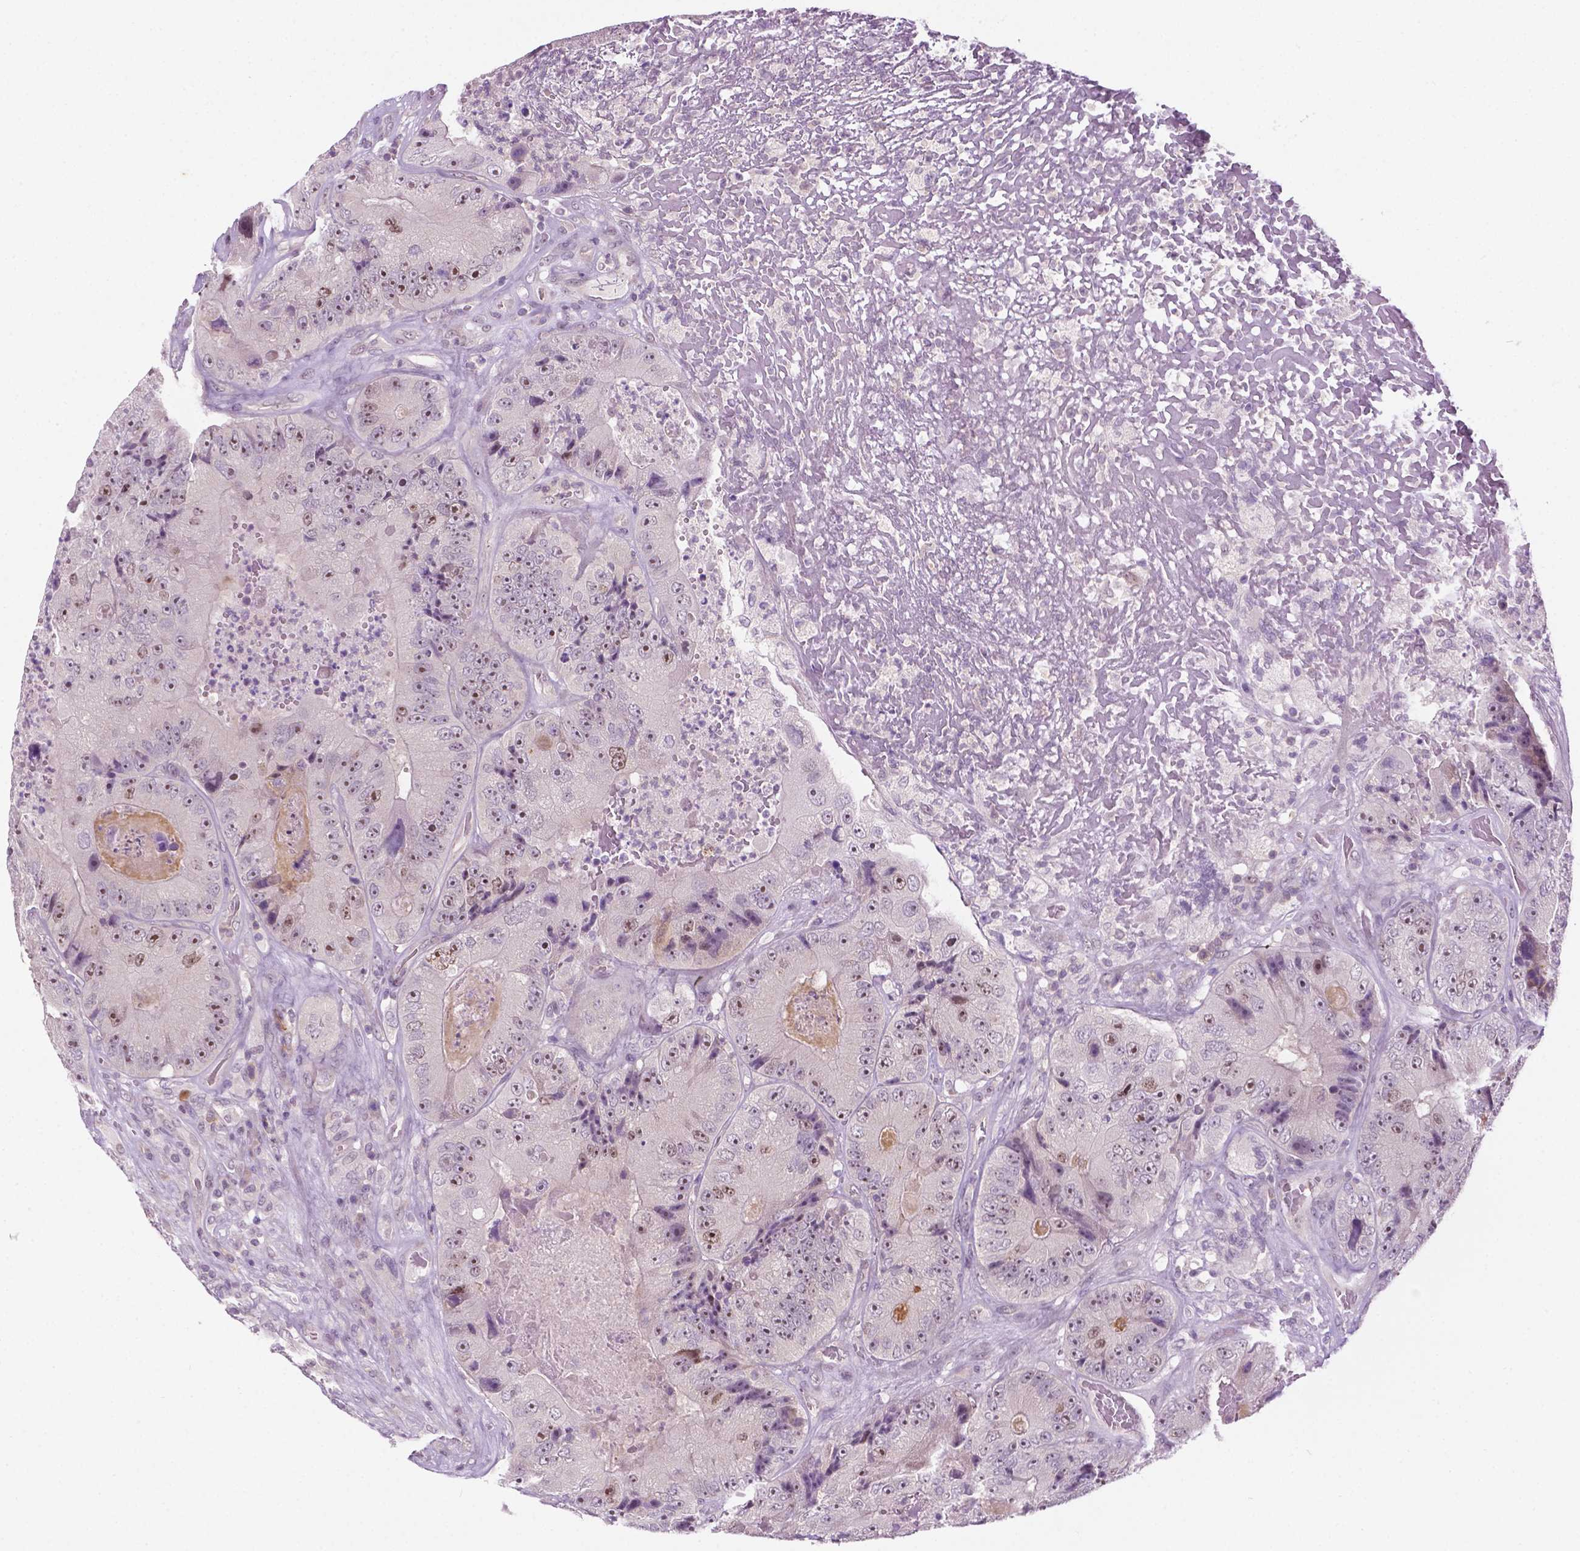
{"staining": {"intensity": "moderate", "quantity": "25%-75%", "location": "nuclear"}, "tissue": "colorectal cancer", "cell_type": "Tumor cells", "image_type": "cancer", "snomed": [{"axis": "morphology", "description": "Adenocarcinoma, NOS"}, {"axis": "topography", "description": "Colon"}], "caption": "Immunohistochemistry (IHC) of human colorectal adenocarcinoma exhibits medium levels of moderate nuclear staining in approximately 25%-75% of tumor cells. The staining was performed using DAB to visualize the protein expression in brown, while the nuclei were stained in blue with hematoxylin (Magnification: 20x).", "gene": "DENND4A", "patient": {"sex": "female", "age": 86}}